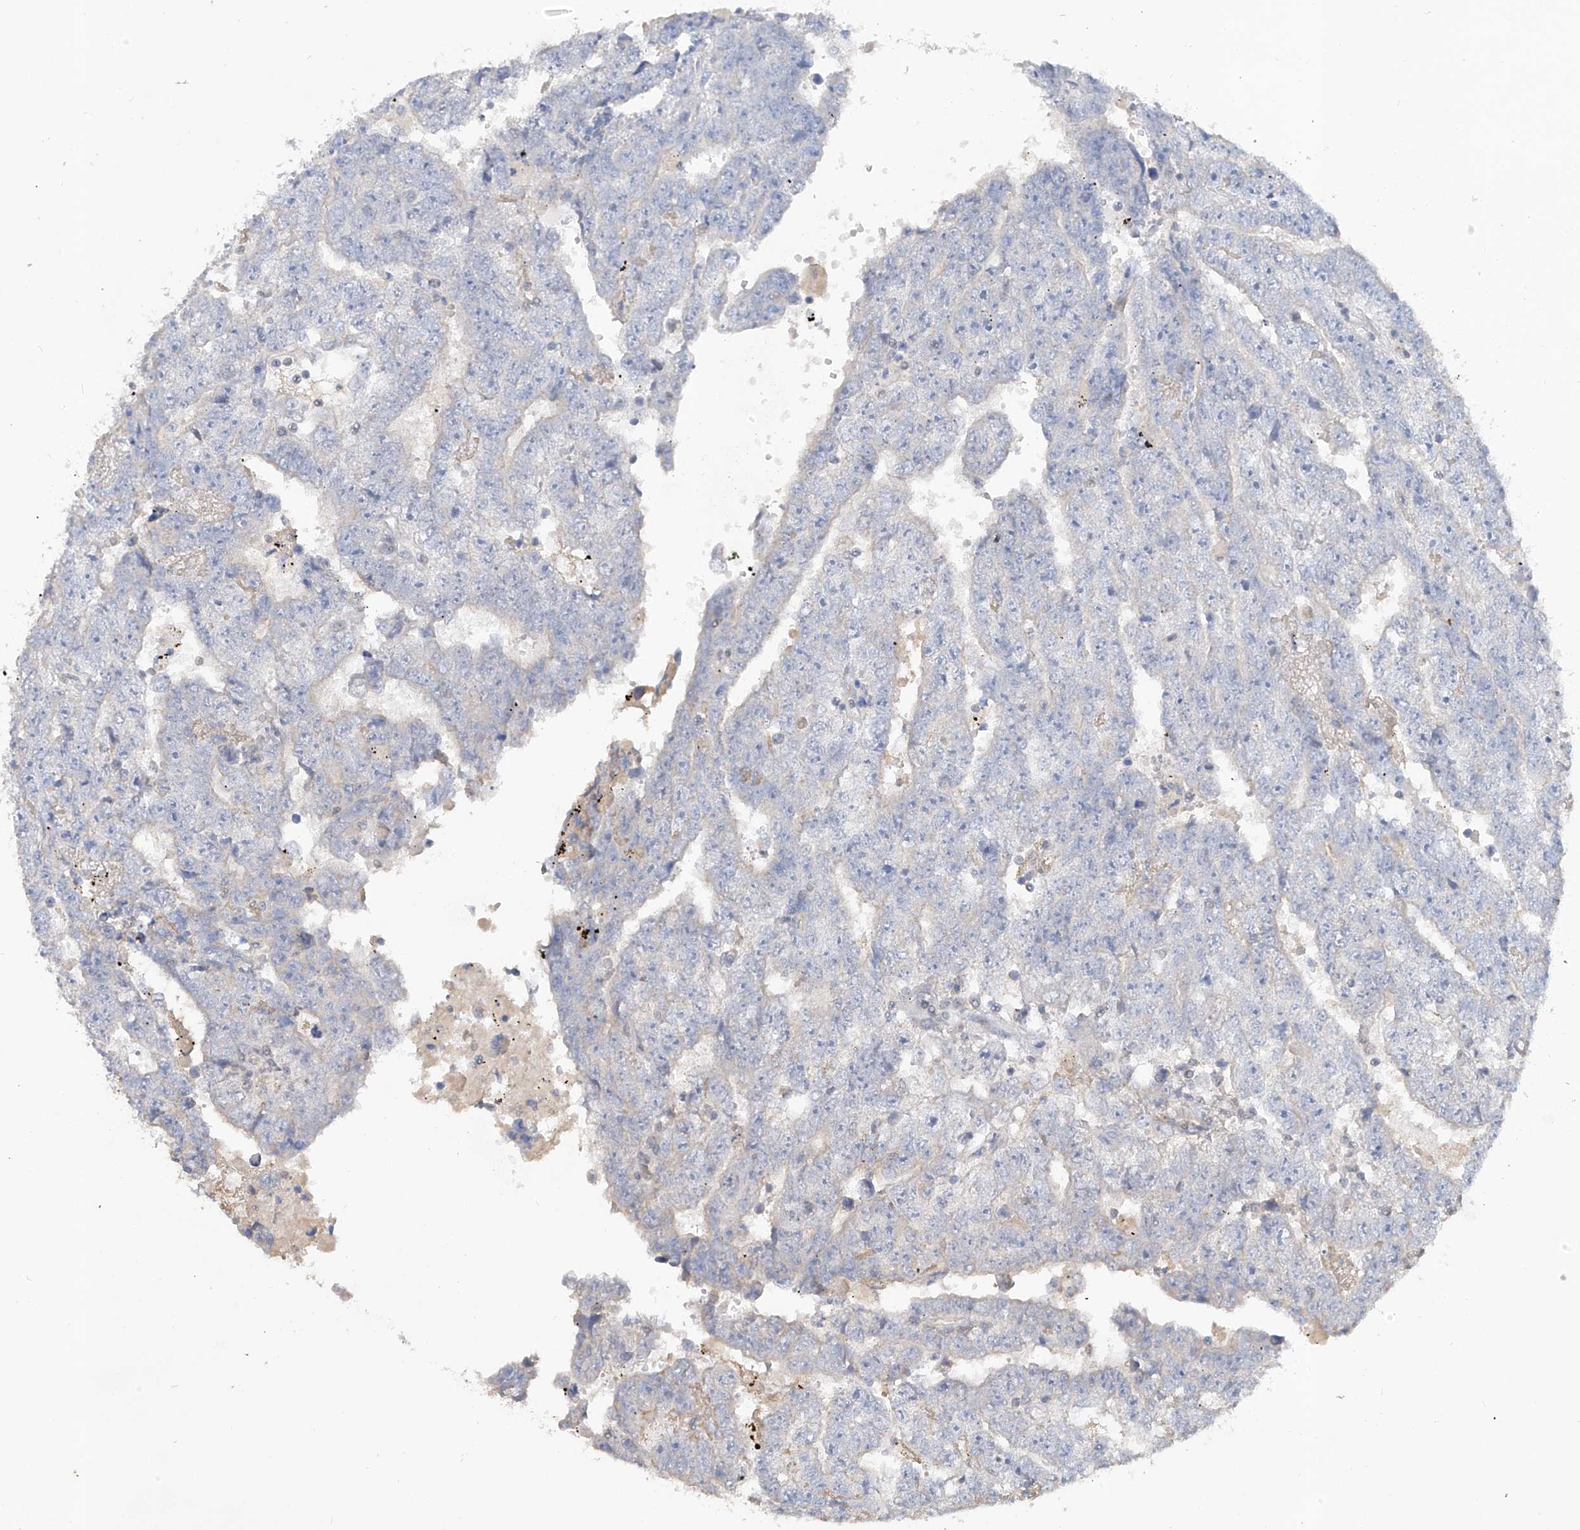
{"staining": {"intensity": "negative", "quantity": "none", "location": "none"}, "tissue": "testis cancer", "cell_type": "Tumor cells", "image_type": "cancer", "snomed": [{"axis": "morphology", "description": "Carcinoma, Embryonal, NOS"}, {"axis": "topography", "description": "Testis"}], "caption": "High magnification brightfield microscopy of testis cancer (embryonal carcinoma) stained with DAB (brown) and counterstained with hematoxylin (blue): tumor cells show no significant staining.", "gene": "HAS3", "patient": {"sex": "male", "age": 25}}